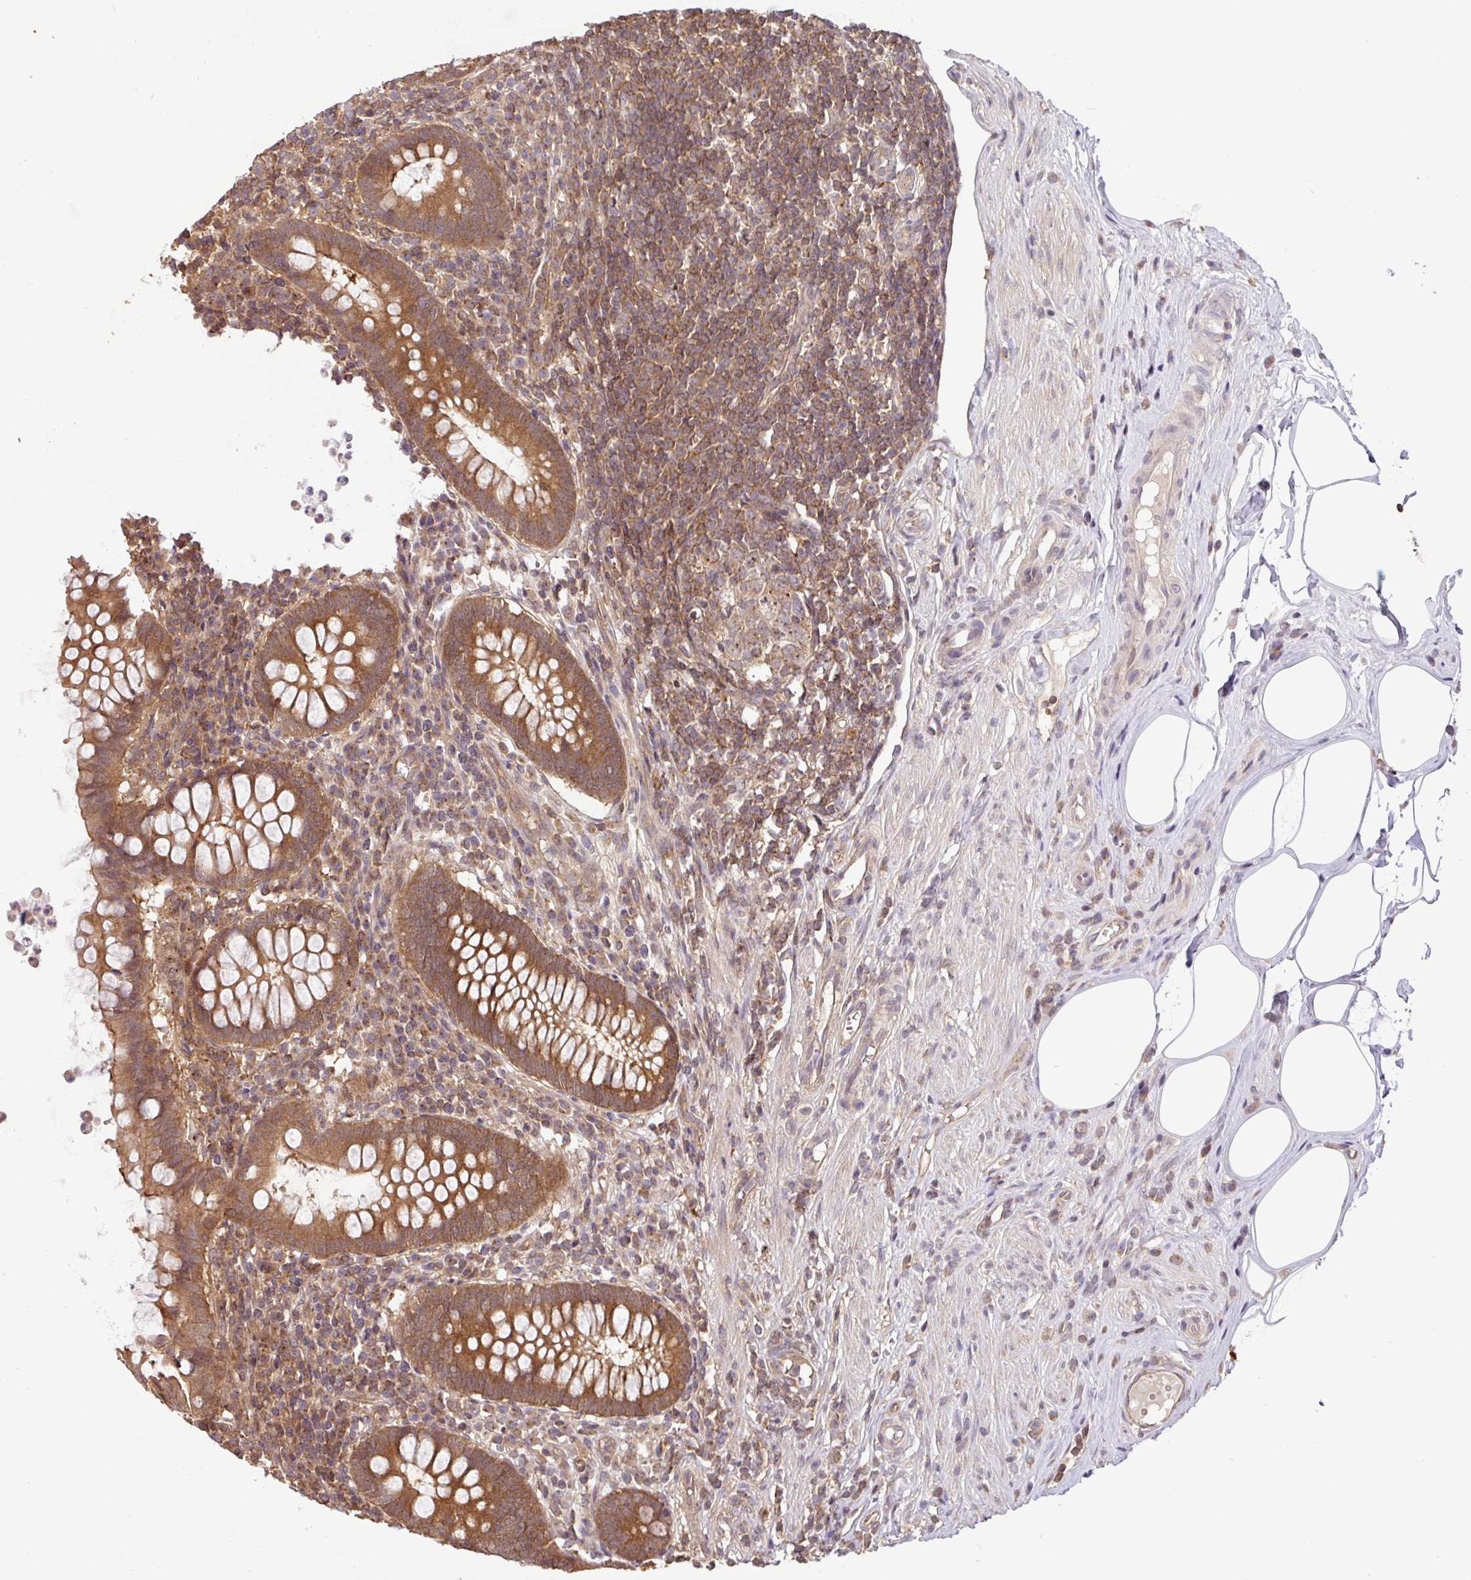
{"staining": {"intensity": "moderate", "quantity": ">75%", "location": "cytoplasmic/membranous"}, "tissue": "appendix", "cell_type": "Glandular cells", "image_type": "normal", "snomed": [{"axis": "morphology", "description": "Normal tissue, NOS"}, {"axis": "topography", "description": "Appendix"}], "caption": "Brown immunohistochemical staining in normal human appendix exhibits moderate cytoplasmic/membranous staining in approximately >75% of glandular cells.", "gene": "SHB", "patient": {"sex": "female", "age": 56}}